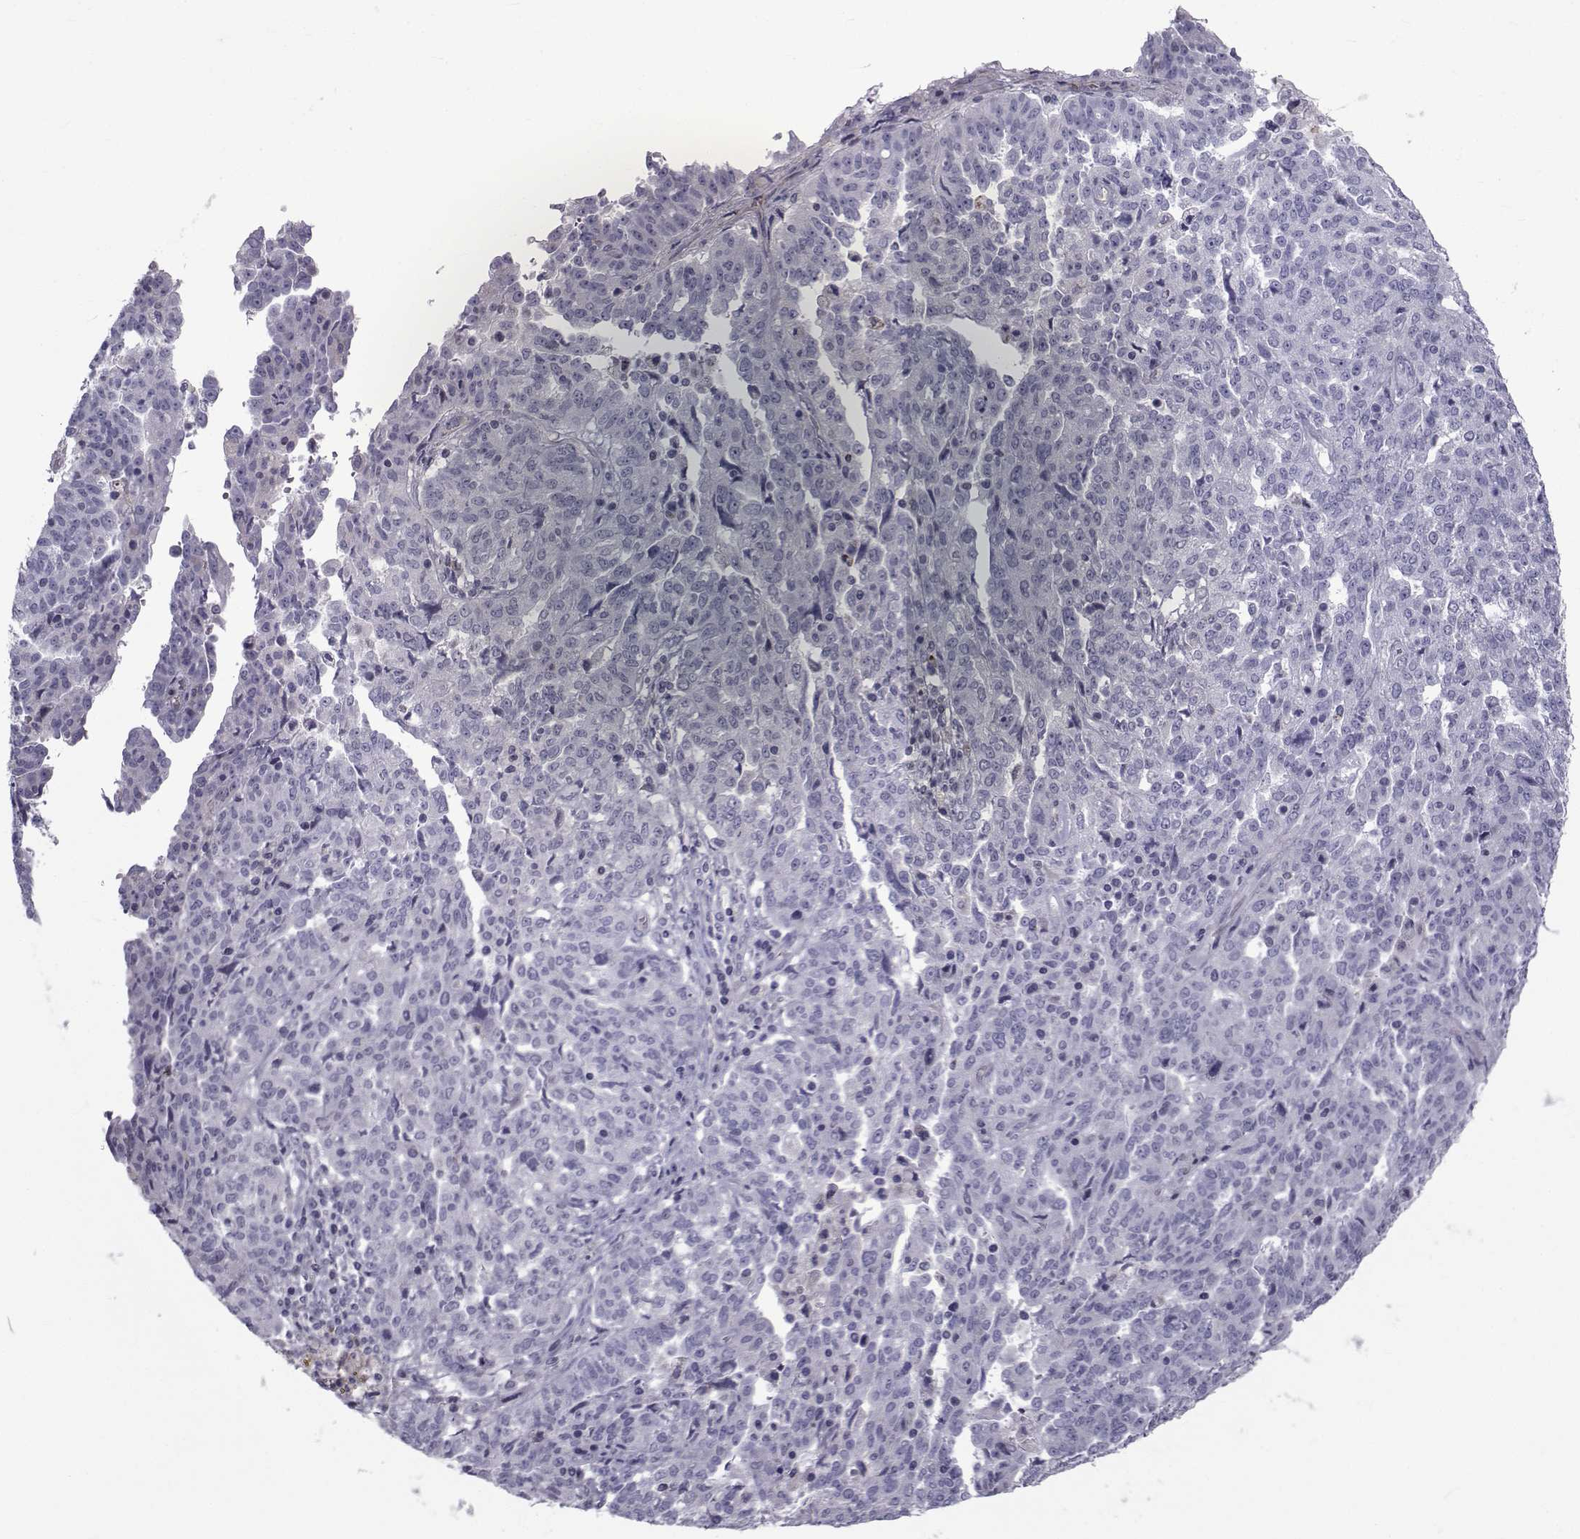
{"staining": {"intensity": "negative", "quantity": "none", "location": "none"}, "tissue": "ovarian cancer", "cell_type": "Tumor cells", "image_type": "cancer", "snomed": [{"axis": "morphology", "description": "Cystadenocarcinoma, serous, NOS"}, {"axis": "topography", "description": "Ovary"}], "caption": "This histopathology image is of ovarian serous cystadenocarcinoma stained with immunohistochemistry to label a protein in brown with the nuclei are counter-stained blue. There is no staining in tumor cells. (DAB (3,3'-diaminobenzidine) immunohistochemistry, high magnification).", "gene": "FDXR", "patient": {"sex": "female", "age": 67}}